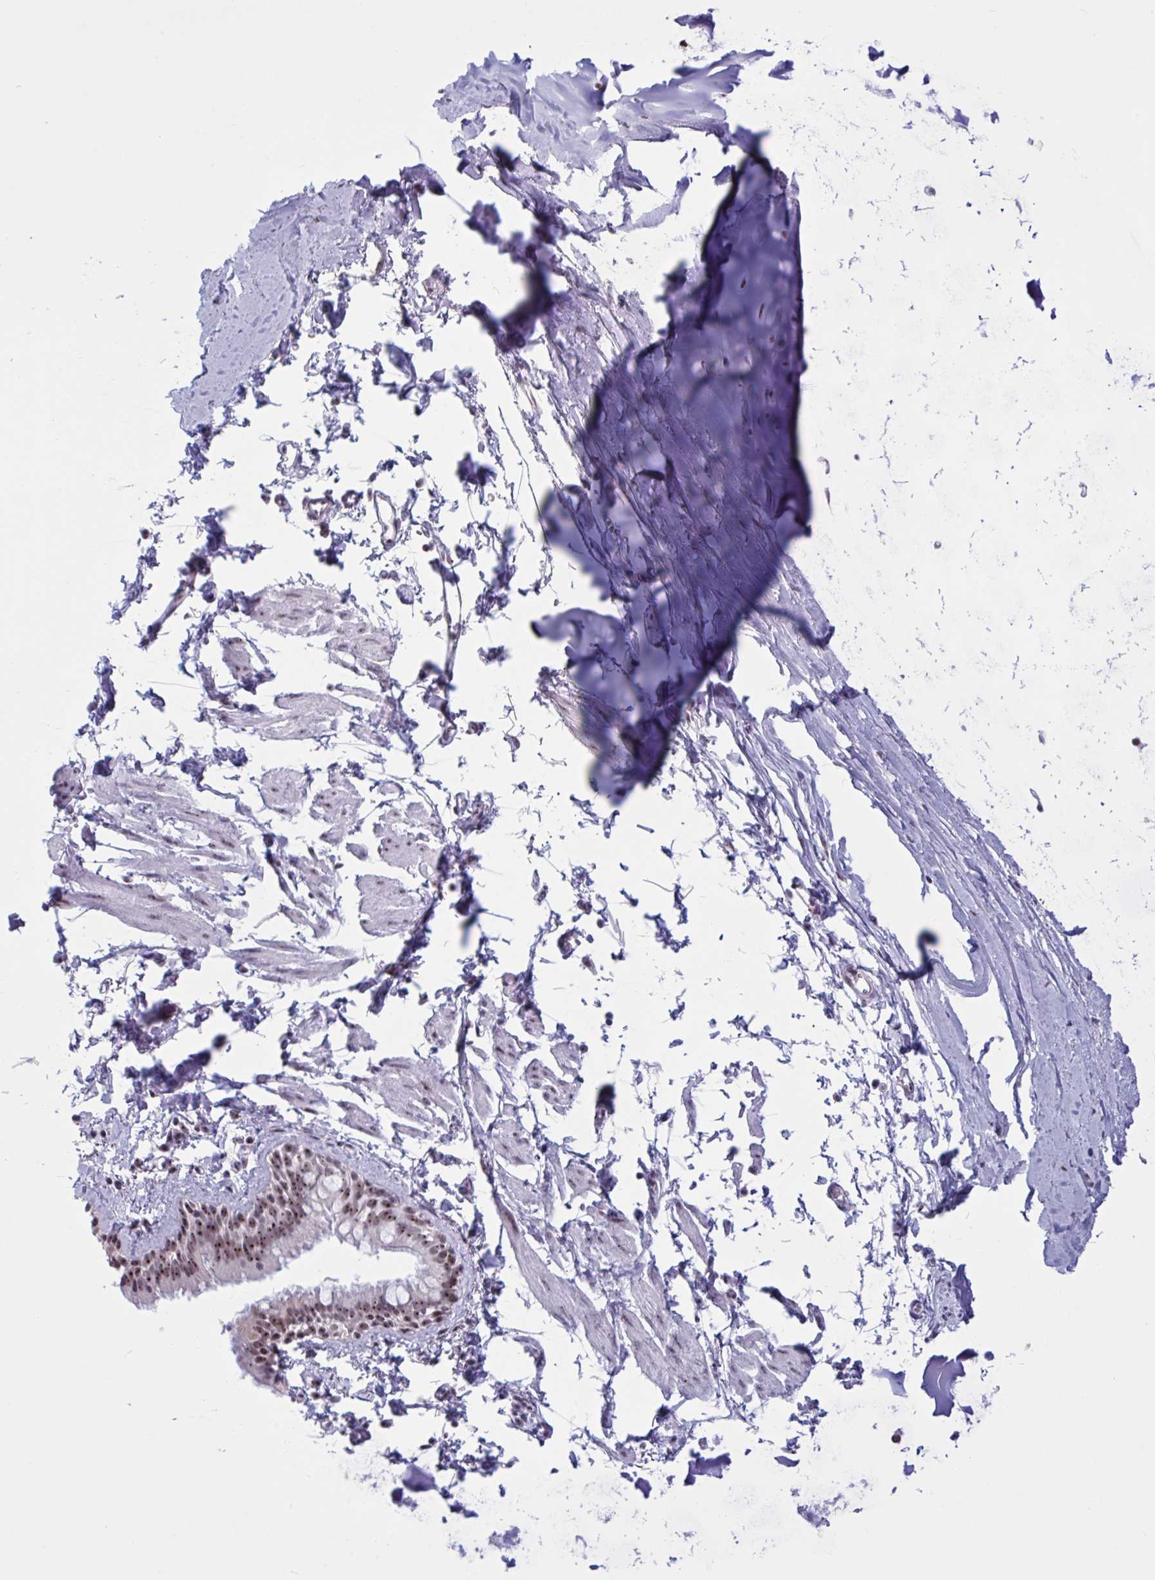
{"staining": {"intensity": "moderate", "quantity": ">75%", "location": "nuclear"}, "tissue": "bronchus", "cell_type": "Respiratory epithelial cells", "image_type": "normal", "snomed": [{"axis": "morphology", "description": "Normal tissue, NOS"}, {"axis": "topography", "description": "Cartilage tissue"}, {"axis": "topography", "description": "Bronchus"}], "caption": "Protein staining displays moderate nuclear staining in about >75% of respiratory epithelial cells in normal bronchus.", "gene": "TGM6", "patient": {"sex": "female", "age": 59}}